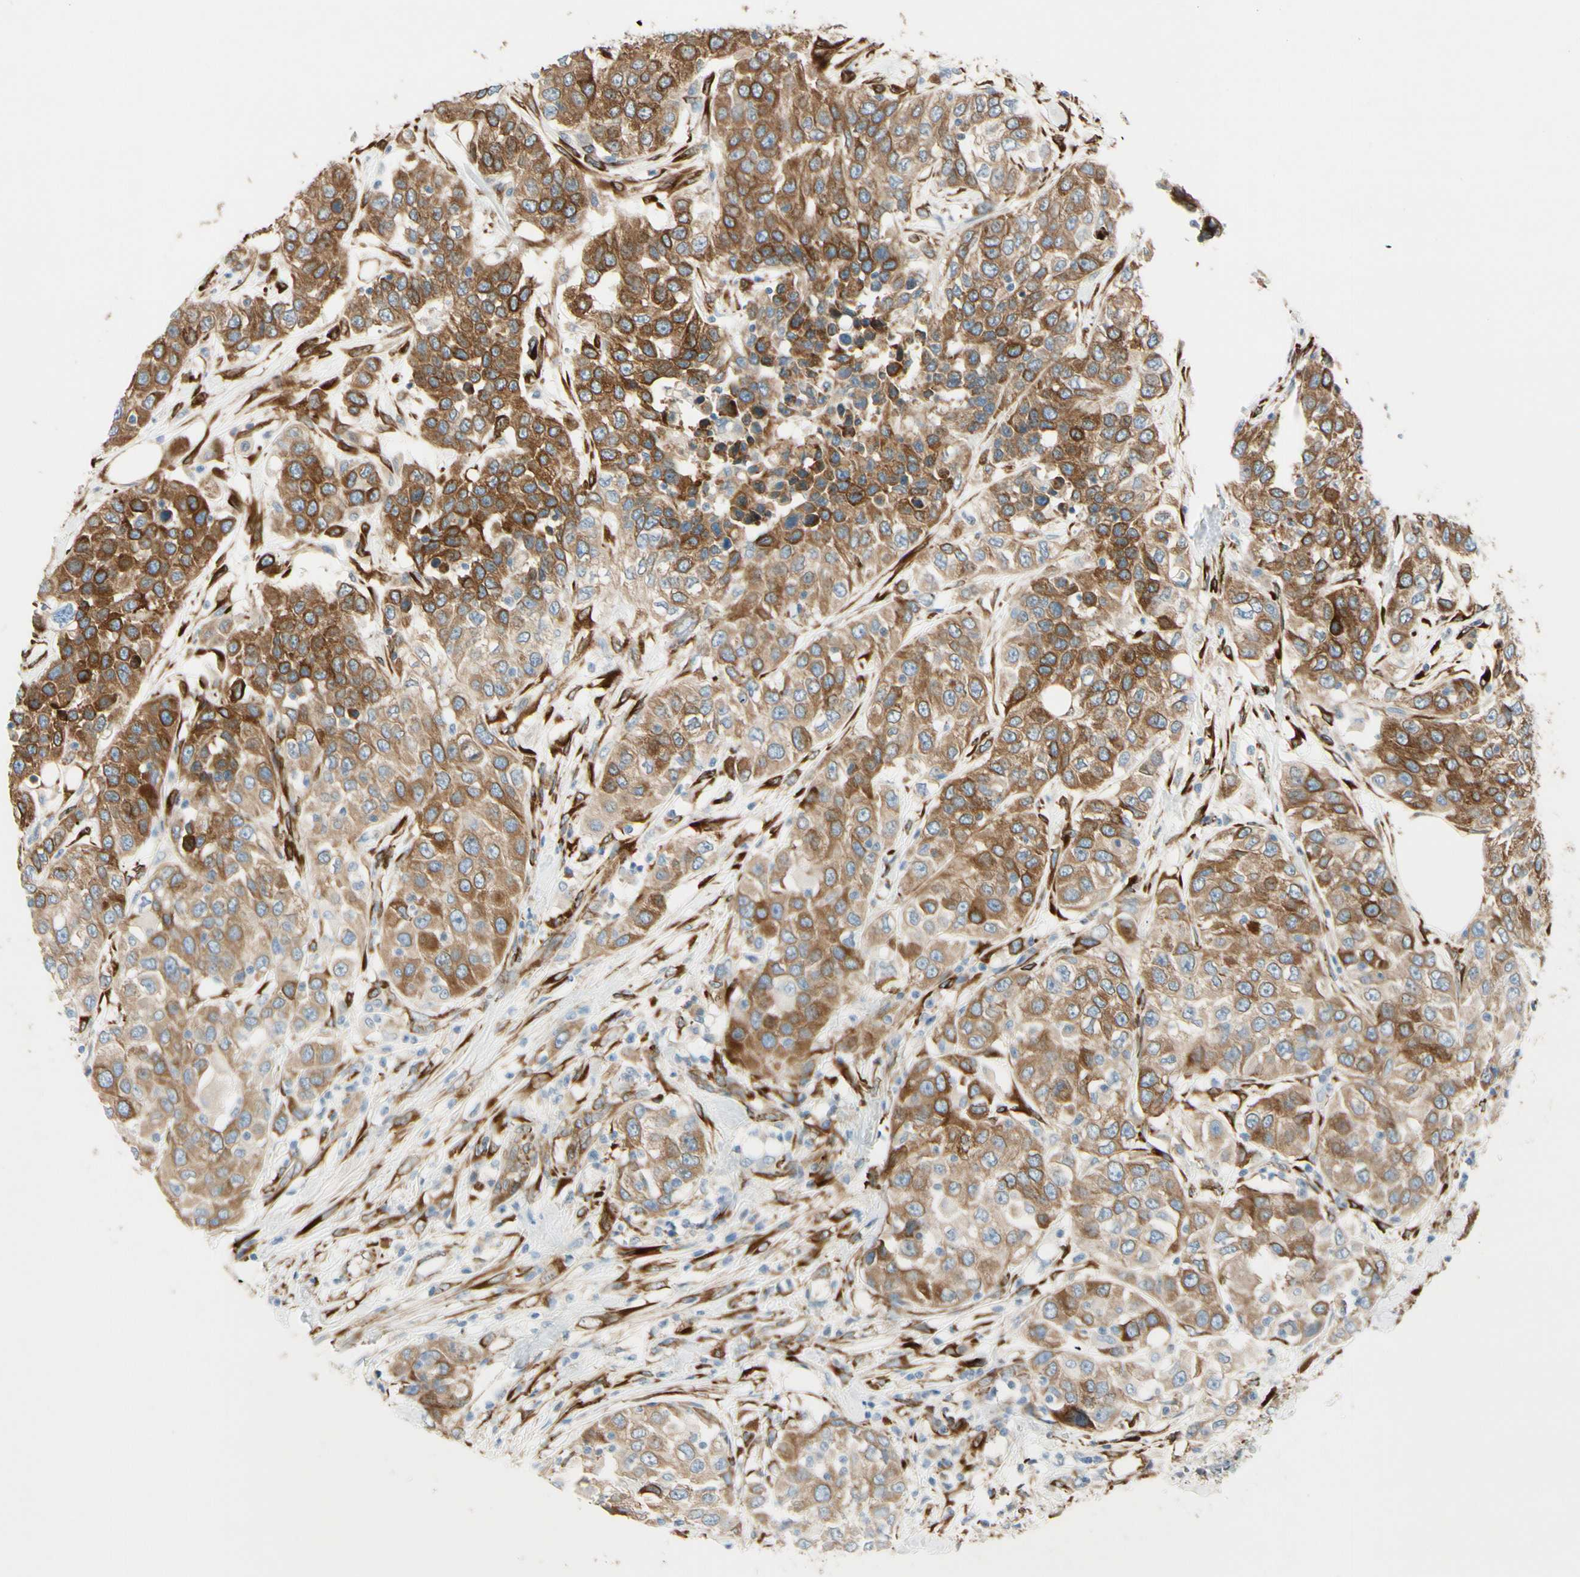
{"staining": {"intensity": "strong", "quantity": ">75%", "location": "cytoplasmic/membranous"}, "tissue": "urothelial cancer", "cell_type": "Tumor cells", "image_type": "cancer", "snomed": [{"axis": "morphology", "description": "Urothelial carcinoma, High grade"}, {"axis": "topography", "description": "Urinary bladder"}], "caption": "Immunohistochemistry (IHC) of human high-grade urothelial carcinoma shows high levels of strong cytoplasmic/membranous expression in about >75% of tumor cells.", "gene": "FKBP7", "patient": {"sex": "female", "age": 80}}